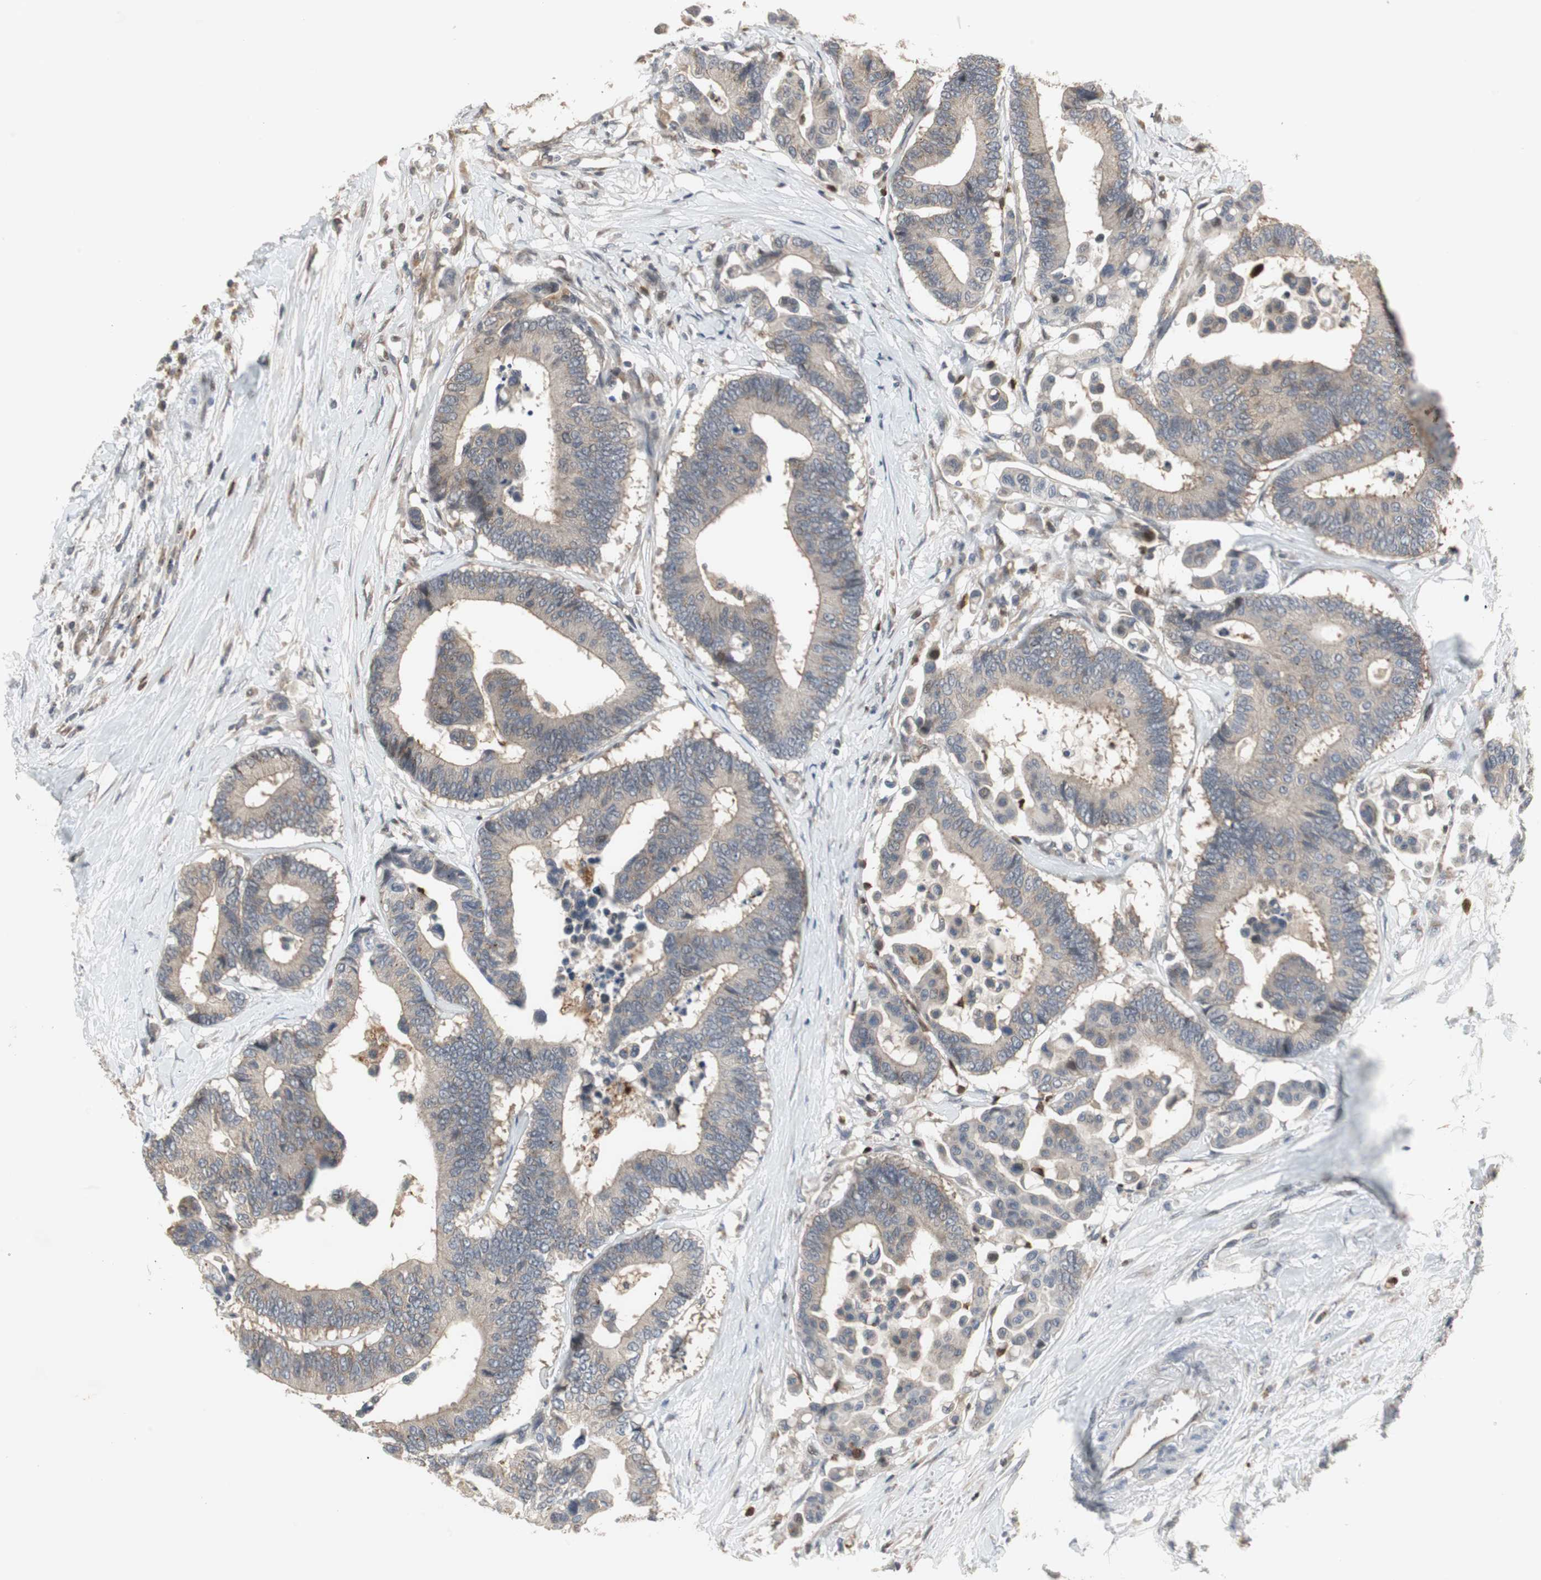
{"staining": {"intensity": "weak", "quantity": "25%-75%", "location": "cytoplasmic/membranous"}, "tissue": "colorectal cancer", "cell_type": "Tumor cells", "image_type": "cancer", "snomed": [{"axis": "morphology", "description": "Normal tissue, NOS"}, {"axis": "morphology", "description": "Adenocarcinoma, NOS"}, {"axis": "topography", "description": "Colon"}], "caption": "Colorectal adenocarcinoma stained with a protein marker exhibits weak staining in tumor cells.", "gene": "SNX4", "patient": {"sex": "male", "age": 82}}